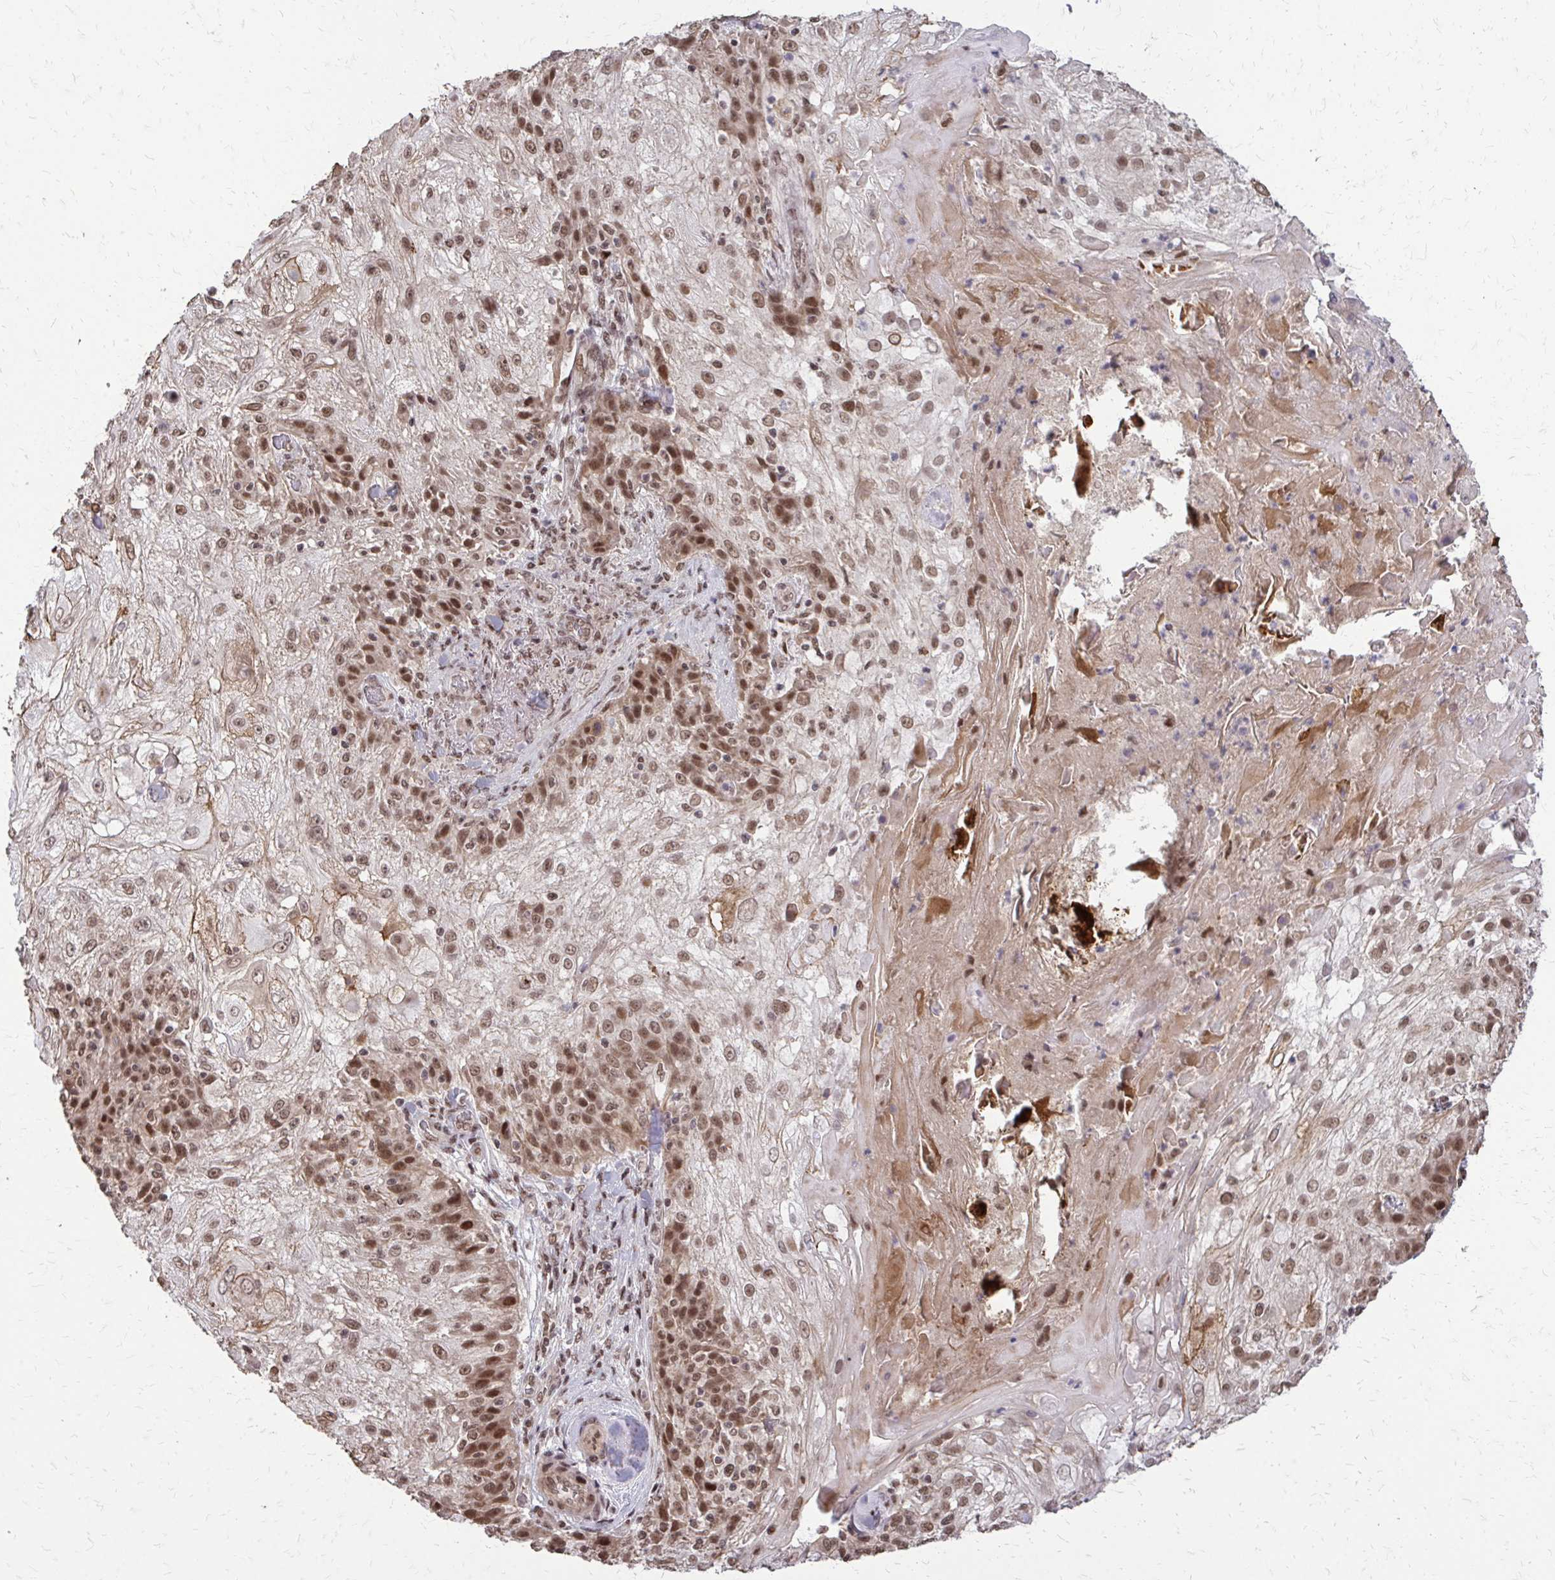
{"staining": {"intensity": "moderate", "quantity": ">75%", "location": "nuclear"}, "tissue": "skin cancer", "cell_type": "Tumor cells", "image_type": "cancer", "snomed": [{"axis": "morphology", "description": "Normal tissue, NOS"}, {"axis": "morphology", "description": "Squamous cell carcinoma, NOS"}, {"axis": "topography", "description": "Skin"}], "caption": "This micrograph exhibits skin cancer stained with immunohistochemistry (IHC) to label a protein in brown. The nuclear of tumor cells show moderate positivity for the protein. Nuclei are counter-stained blue.", "gene": "SS18", "patient": {"sex": "female", "age": 83}}